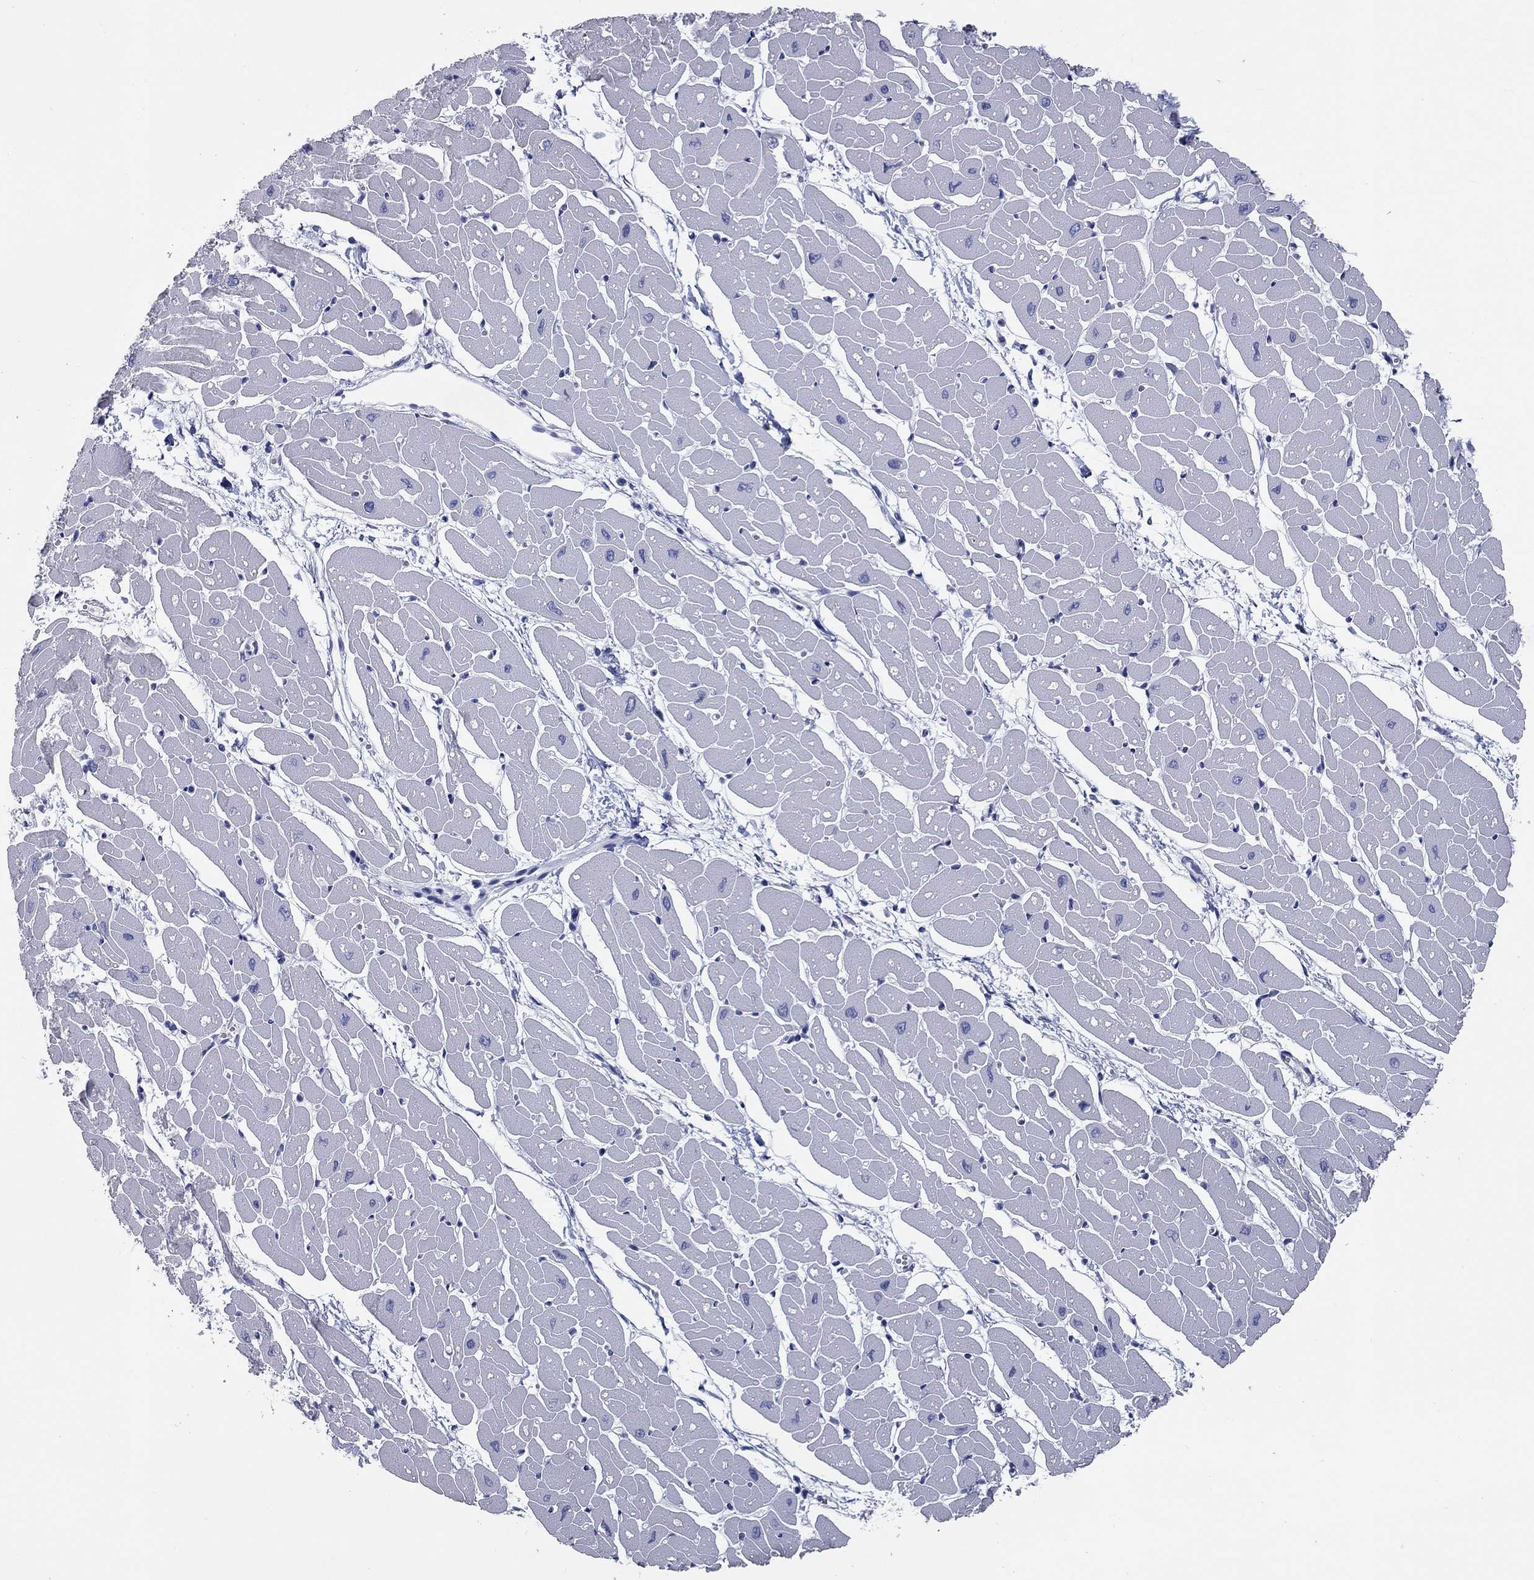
{"staining": {"intensity": "negative", "quantity": "none", "location": "none"}, "tissue": "heart muscle", "cell_type": "Cardiomyocytes", "image_type": "normal", "snomed": [{"axis": "morphology", "description": "Normal tissue, NOS"}, {"axis": "topography", "description": "Heart"}], "caption": "IHC of normal heart muscle exhibits no positivity in cardiomyocytes.", "gene": "KIRREL2", "patient": {"sex": "male", "age": 57}}